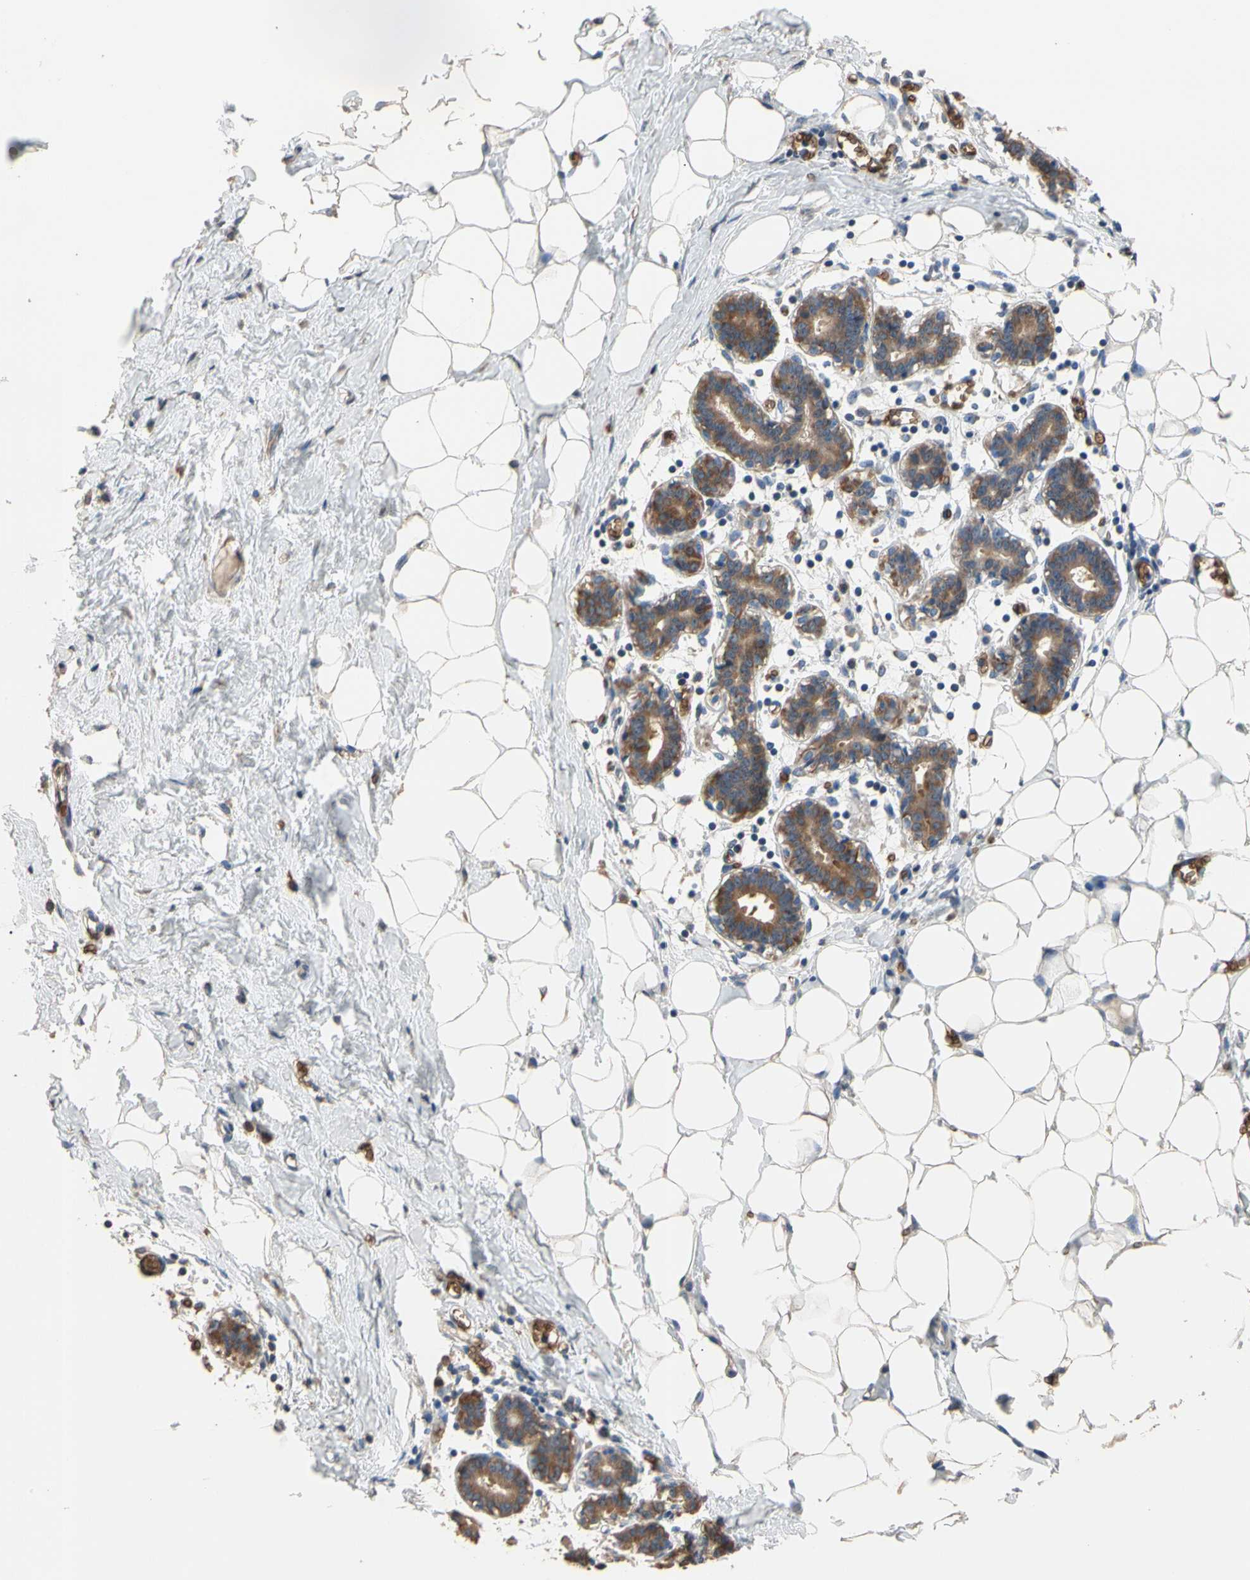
{"staining": {"intensity": "negative", "quantity": "none", "location": "none"}, "tissue": "breast", "cell_type": "Adipocytes", "image_type": "normal", "snomed": [{"axis": "morphology", "description": "Normal tissue, NOS"}, {"axis": "topography", "description": "Breast"}], "caption": "Micrograph shows no significant protein expression in adipocytes of normal breast.", "gene": "RIOK2", "patient": {"sex": "female", "age": 27}}